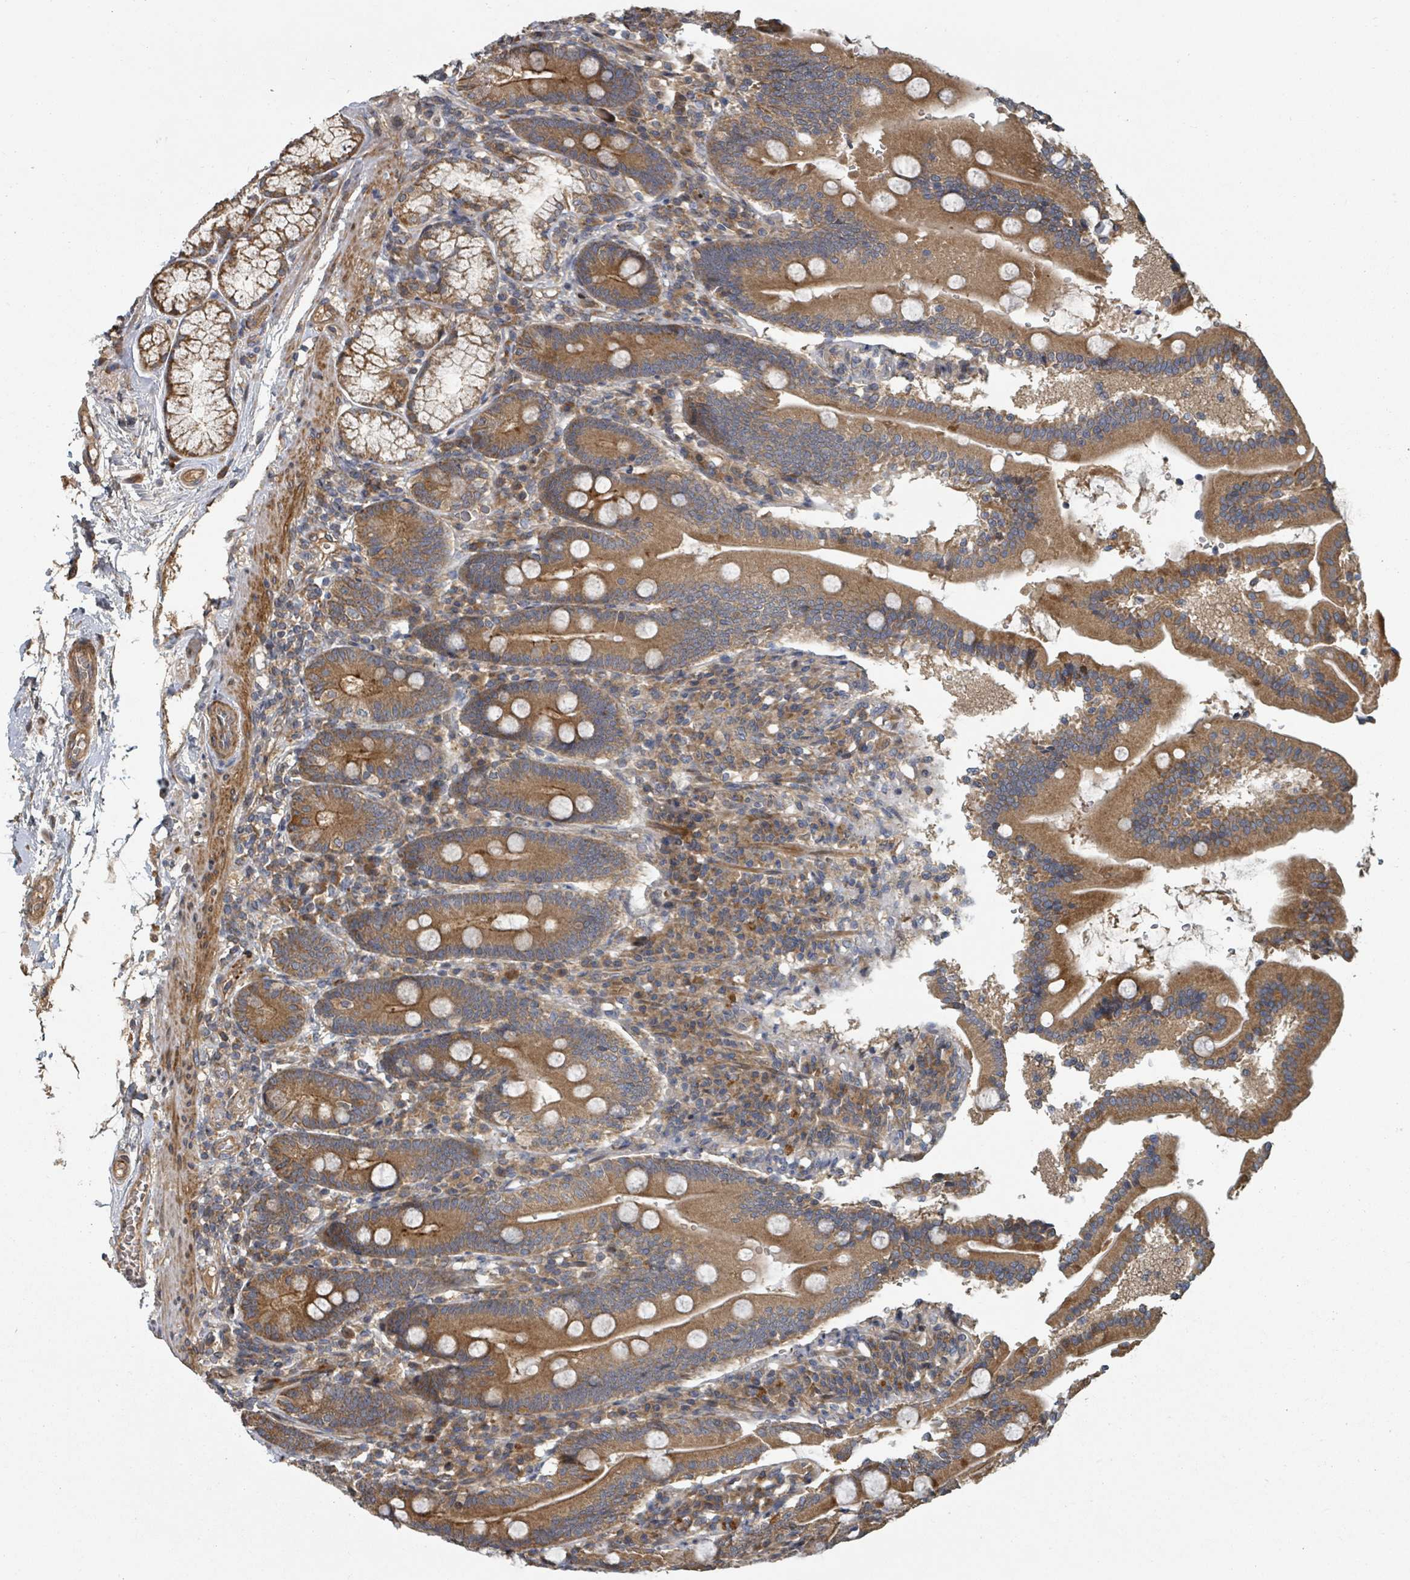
{"staining": {"intensity": "strong", "quantity": ">75%", "location": "cytoplasmic/membranous"}, "tissue": "duodenum", "cell_type": "Glandular cells", "image_type": "normal", "snomed": [{"axis": "morphology", "description": "Normal tissue, NOS"}, {"axis": "topography", "description": "Duodenum"}], "caption": "About >75% of glandular cells in benign duodenum display strong cytoplasmic/membranous protein positivity as visualized by brown immunohistochemical staining.", "gene": "DPM1", "patient": {"sex": "female", "age": 67}}